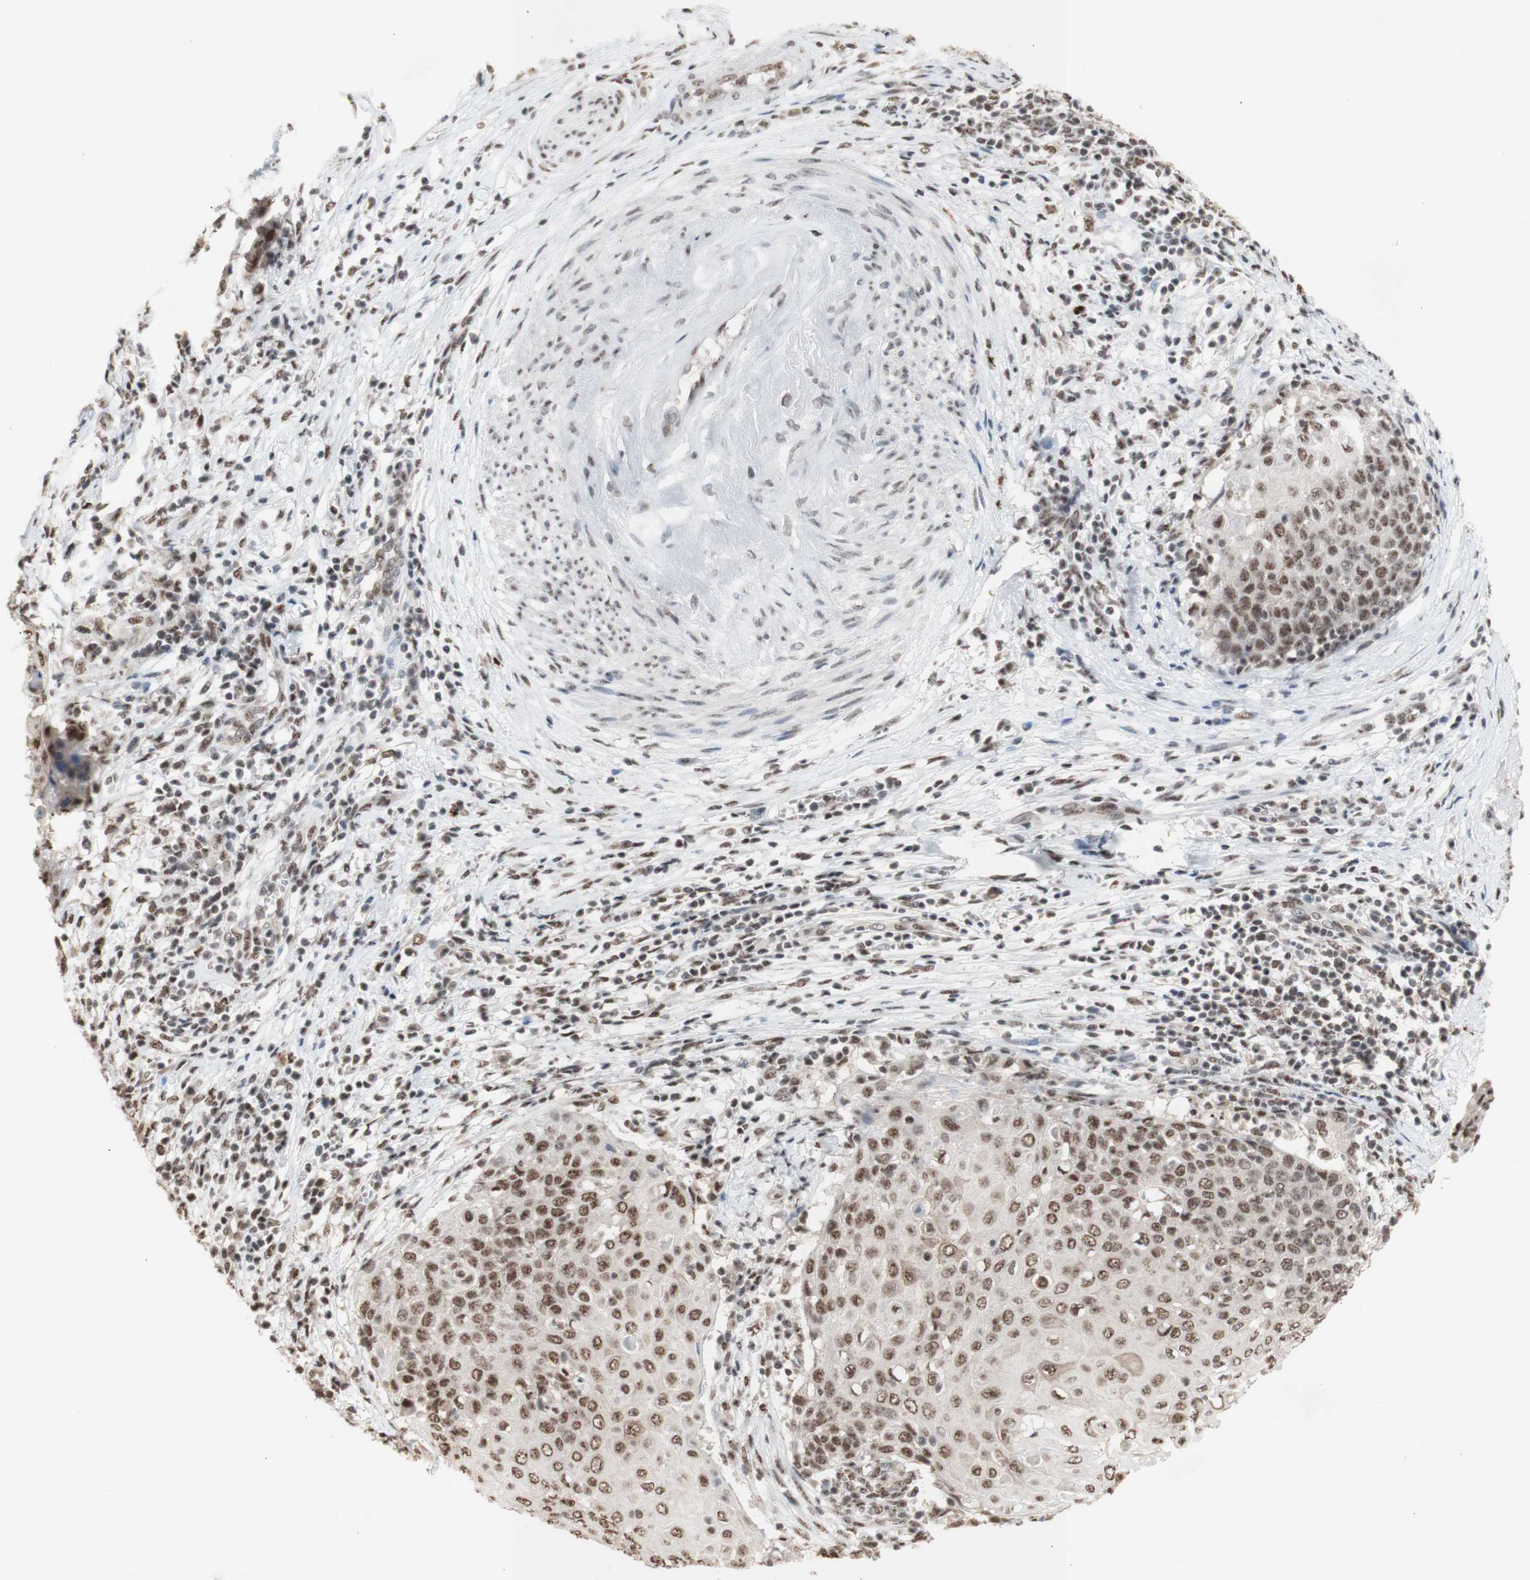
{"staining": {"intensity": "weak", "quantity": ">75%", "location": "nuclear"}, "tissue": "cervical cancer", "cell_type": "Tumor cells", "image_type": "cancer", "snomed": [{"axis": "morphology", "description": "Squamous cell carcinoma, NOS"}, {"axis": "topography", "description": "Cervix"}], "caption": "Immunohistochemical staining of human cervical cancer displays weak nuclear protein expression in approximately >75% of tumor cells.", "gene": "SFPQ", "patient": {"sex": "female", "age": 39}}